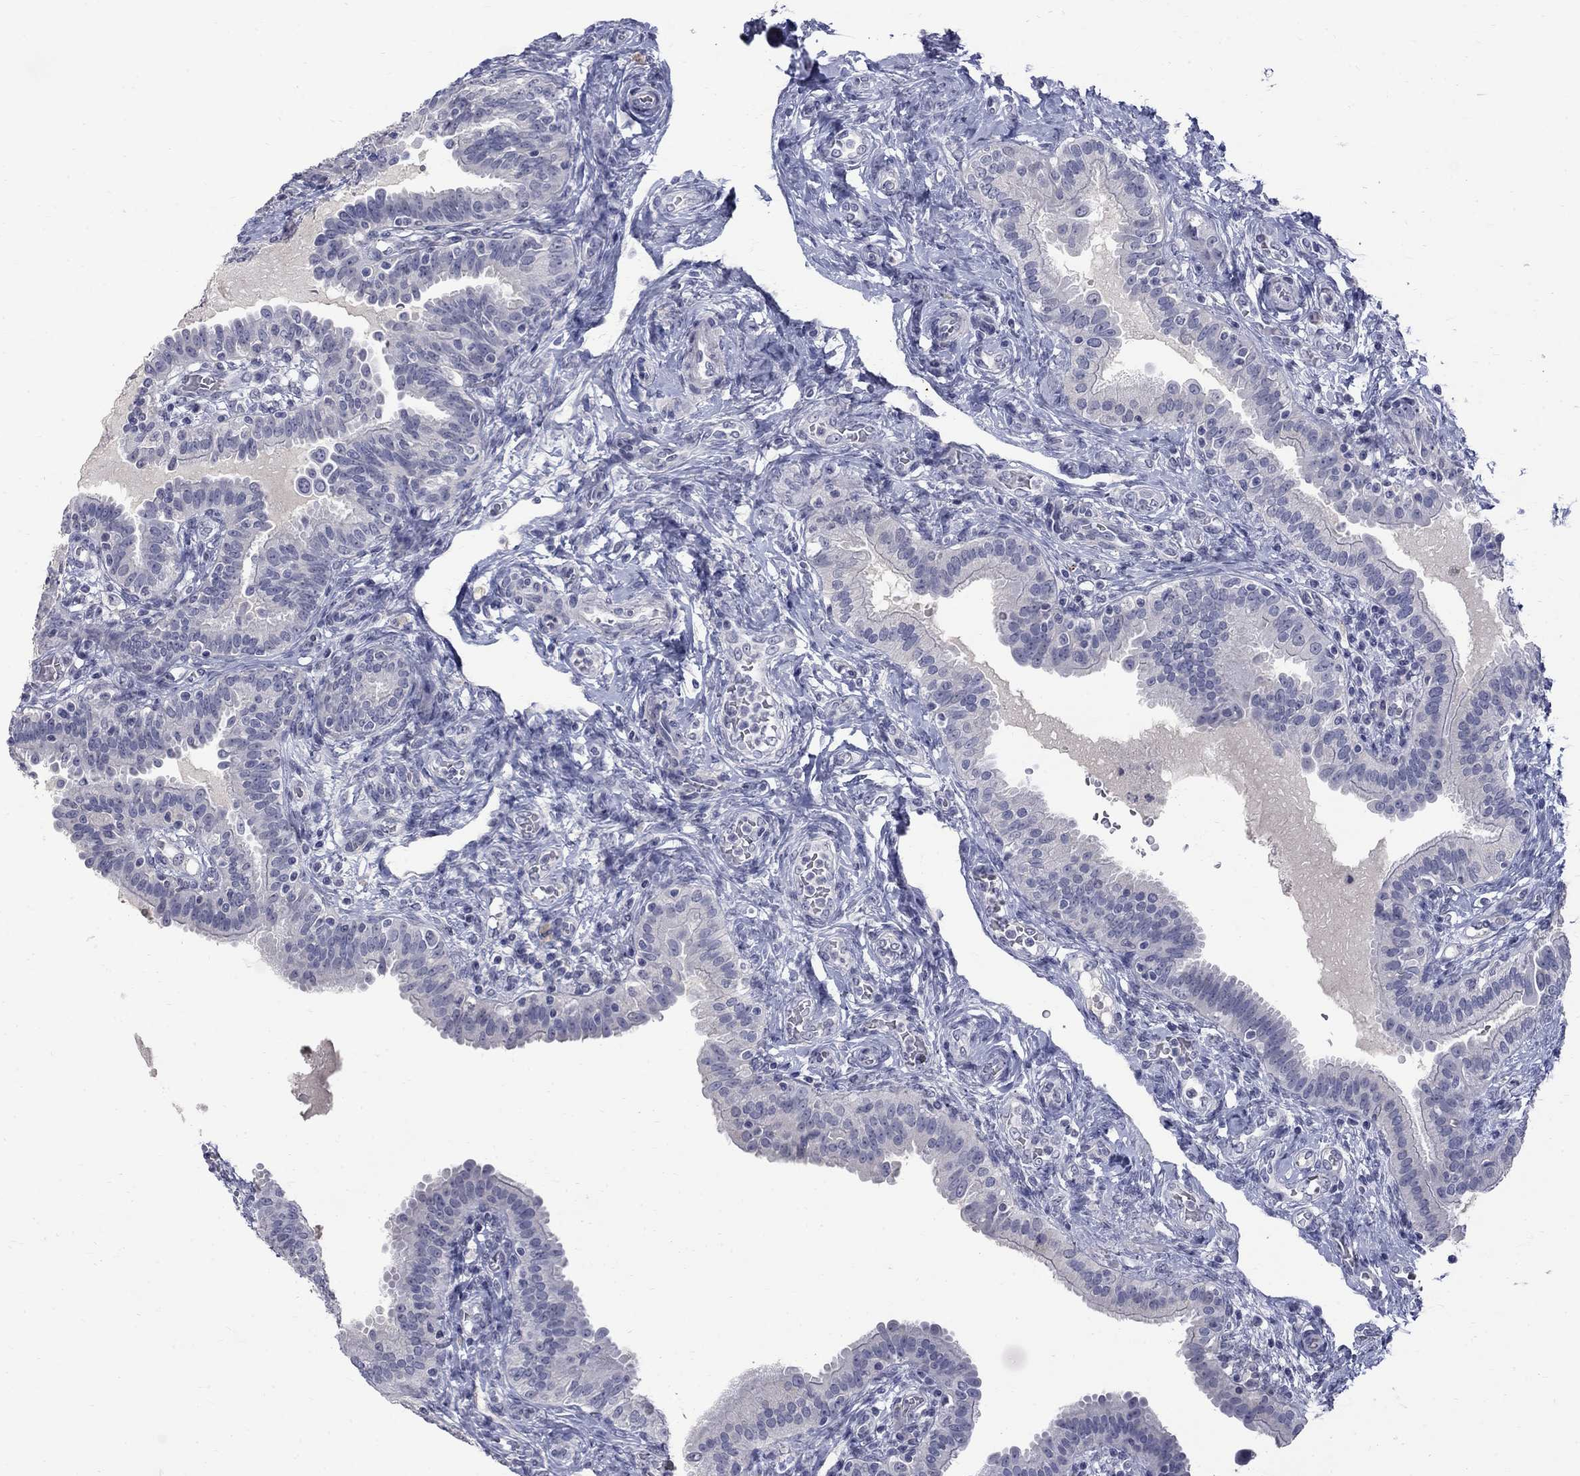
{"staining": {"intensity": "negative", "quantity": "none", "location": "none"}, "tissue": "fallopian tube", "cell_type": "Glandular cells", "image_type": "normal", "snomed": [{"axis": "morphology", "description": "Normal tissue, NOS"}, {"axis": "topography", "description": "Fallopian tube"}, {"axis": "topography", "description": "Ovary"}], "caption": "The micrograph displays no significant staining in glandular cells of fallopian tube.", "gene": "CTNND2", "patient": {"sex": "female", "age": 41}}